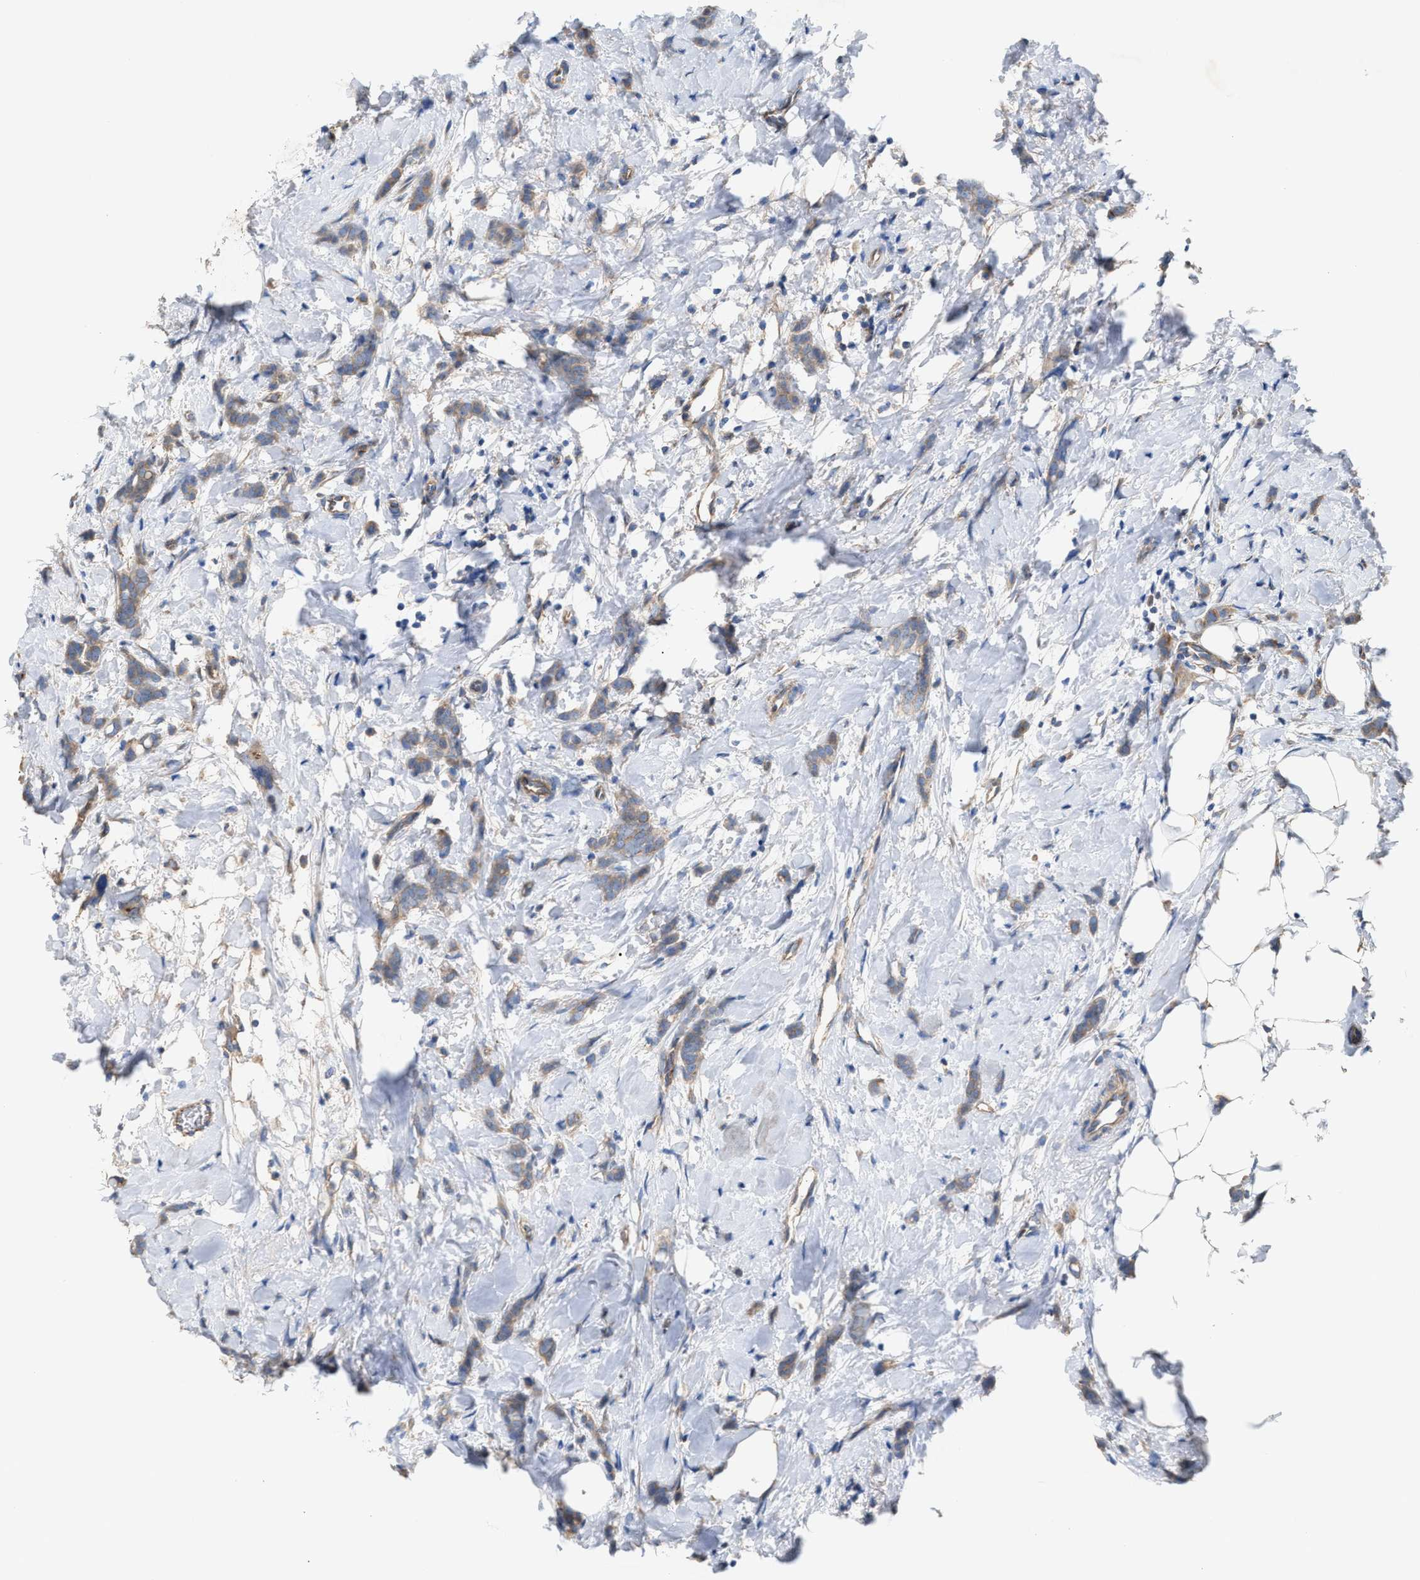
{"staining": {"intensity": "weak", "quantity": ">75%", "location": "cytoplasmic/membranous"}, "tissue": "breast cancer", "cell_type": "Tumor cells", "image_type": "cancer", "snomed": [{"axis": "morphology", "description": "Lobular carcinoma, in situ"}, {"axis": "morphology", "description": "Lobular carcinoma"}, {"axis": "topography", "description": "Breast"}], "caption": "Breast cancer (lobular carcinoma) stained with a protein marker exhibits weak staining in tumor cells.", "gene": "OXSM", "patient": {"sex": "female", "age": 41}}